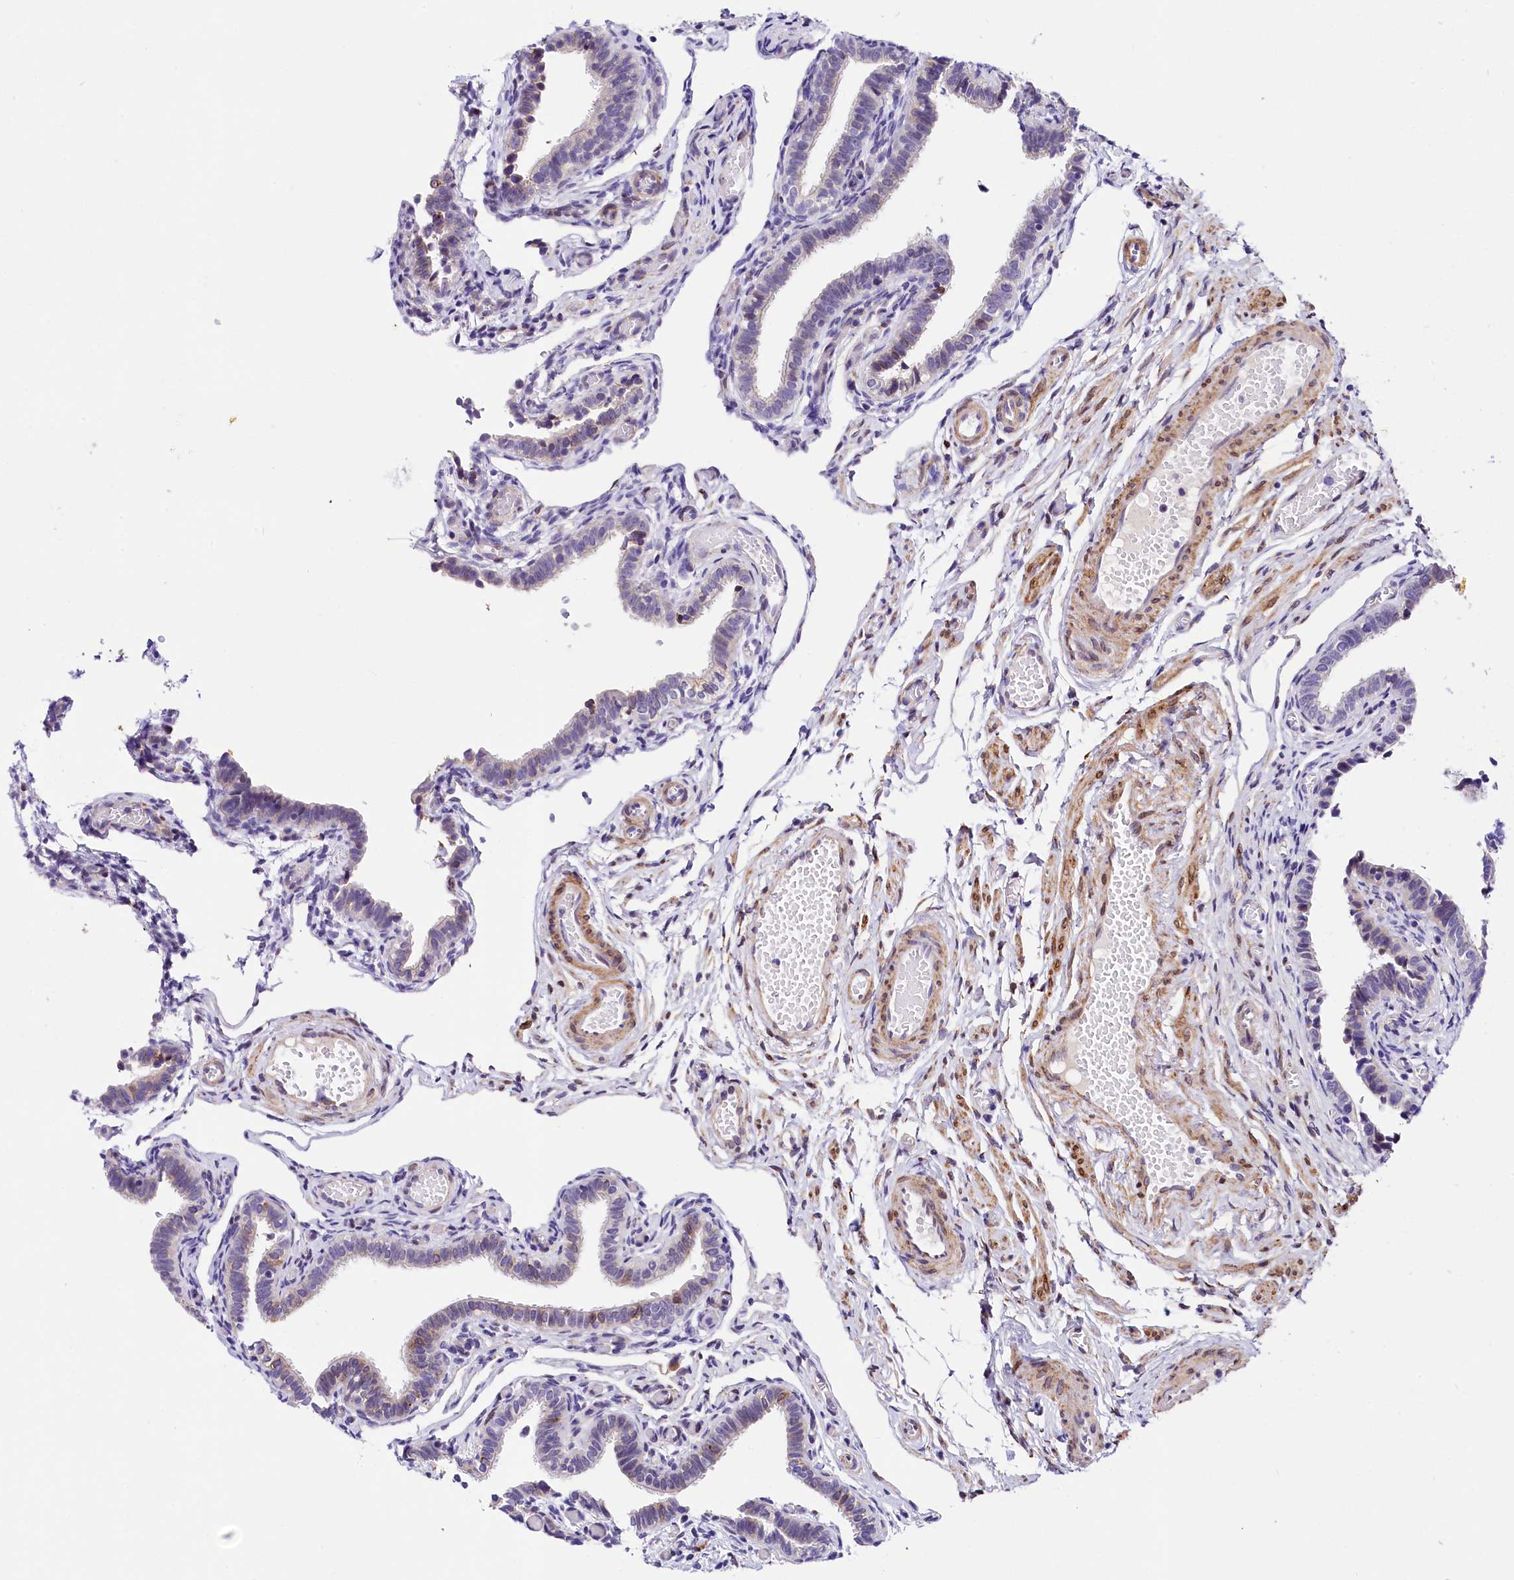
{"staining": {"intensity": "moderate", "quantity": "25%-75%", "location": "cytoplasmic/membranous"}, "tissue": "fallopian tube", "cell_type": "Glandular cells", "image_type": "normal", "snomed": [{"axis": "morphology", "description": "Normal tissue, NOS"}, {"axis": "topography", "description": "Fallopian tube"}], "caption": "Fallopian tube stained for a protein reveals moderate cytoplasmic/membranous positivity in glandular cells. (Brightfield microscopy of DAB IHC at high magnification).", "gene": "ITGA1", "patient": {"sex": "female", "age": 36}}